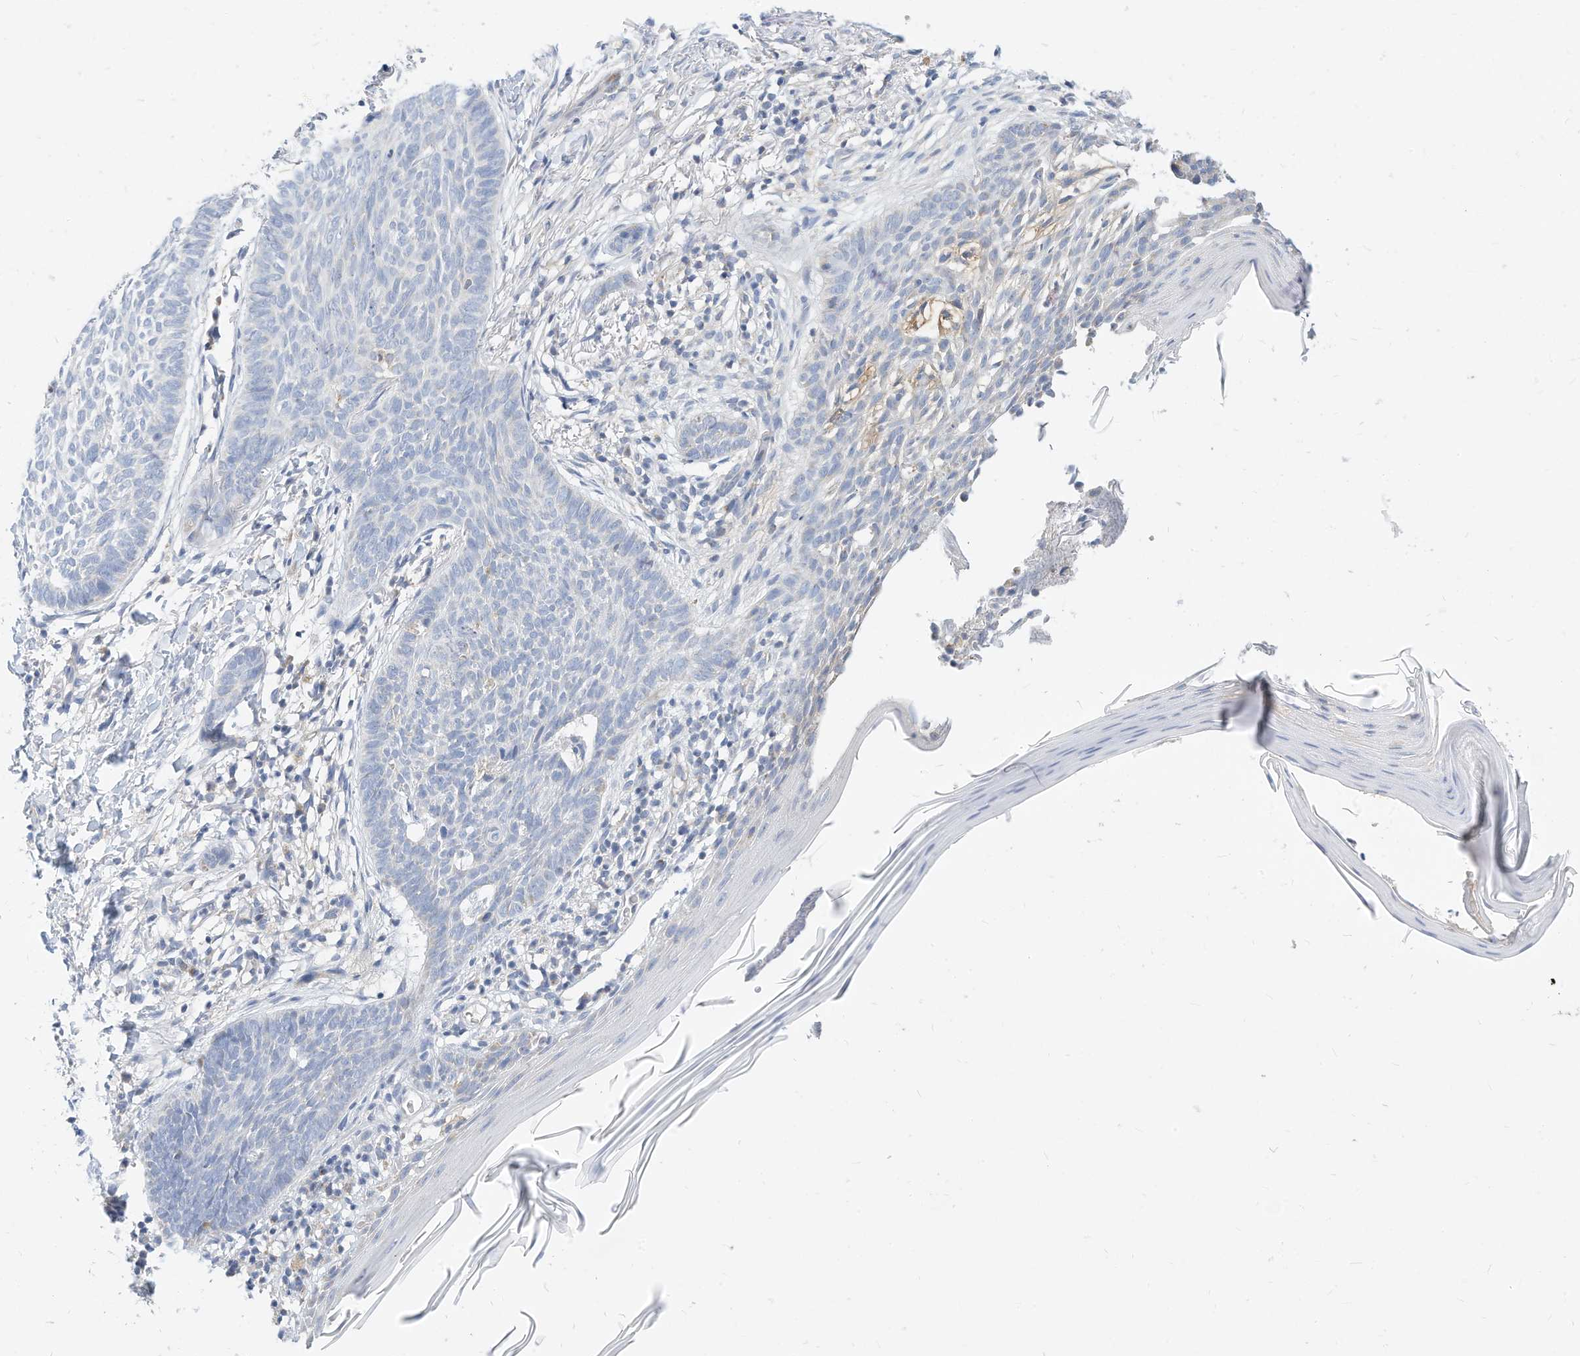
{"staining": {"intensity": "negative", "quantity": "none", "location": "none"}, "tissue": "skin cancer", "cell_type": "Tumor cells", "image_type": "cancer", "snomed": [{"axis": "morphology", "description": "Normal tissue, NOS"}, {"axis": "morphology", "description": "Basal cell carcinoma"}, {"axis": "topography", "description": "Skin"}], "caption": "The image displays no significant staining in tumor cells of skin basal cell carcinoma.", "gene": "RHOH", "patient": {"sex": "male", "age": 50}}